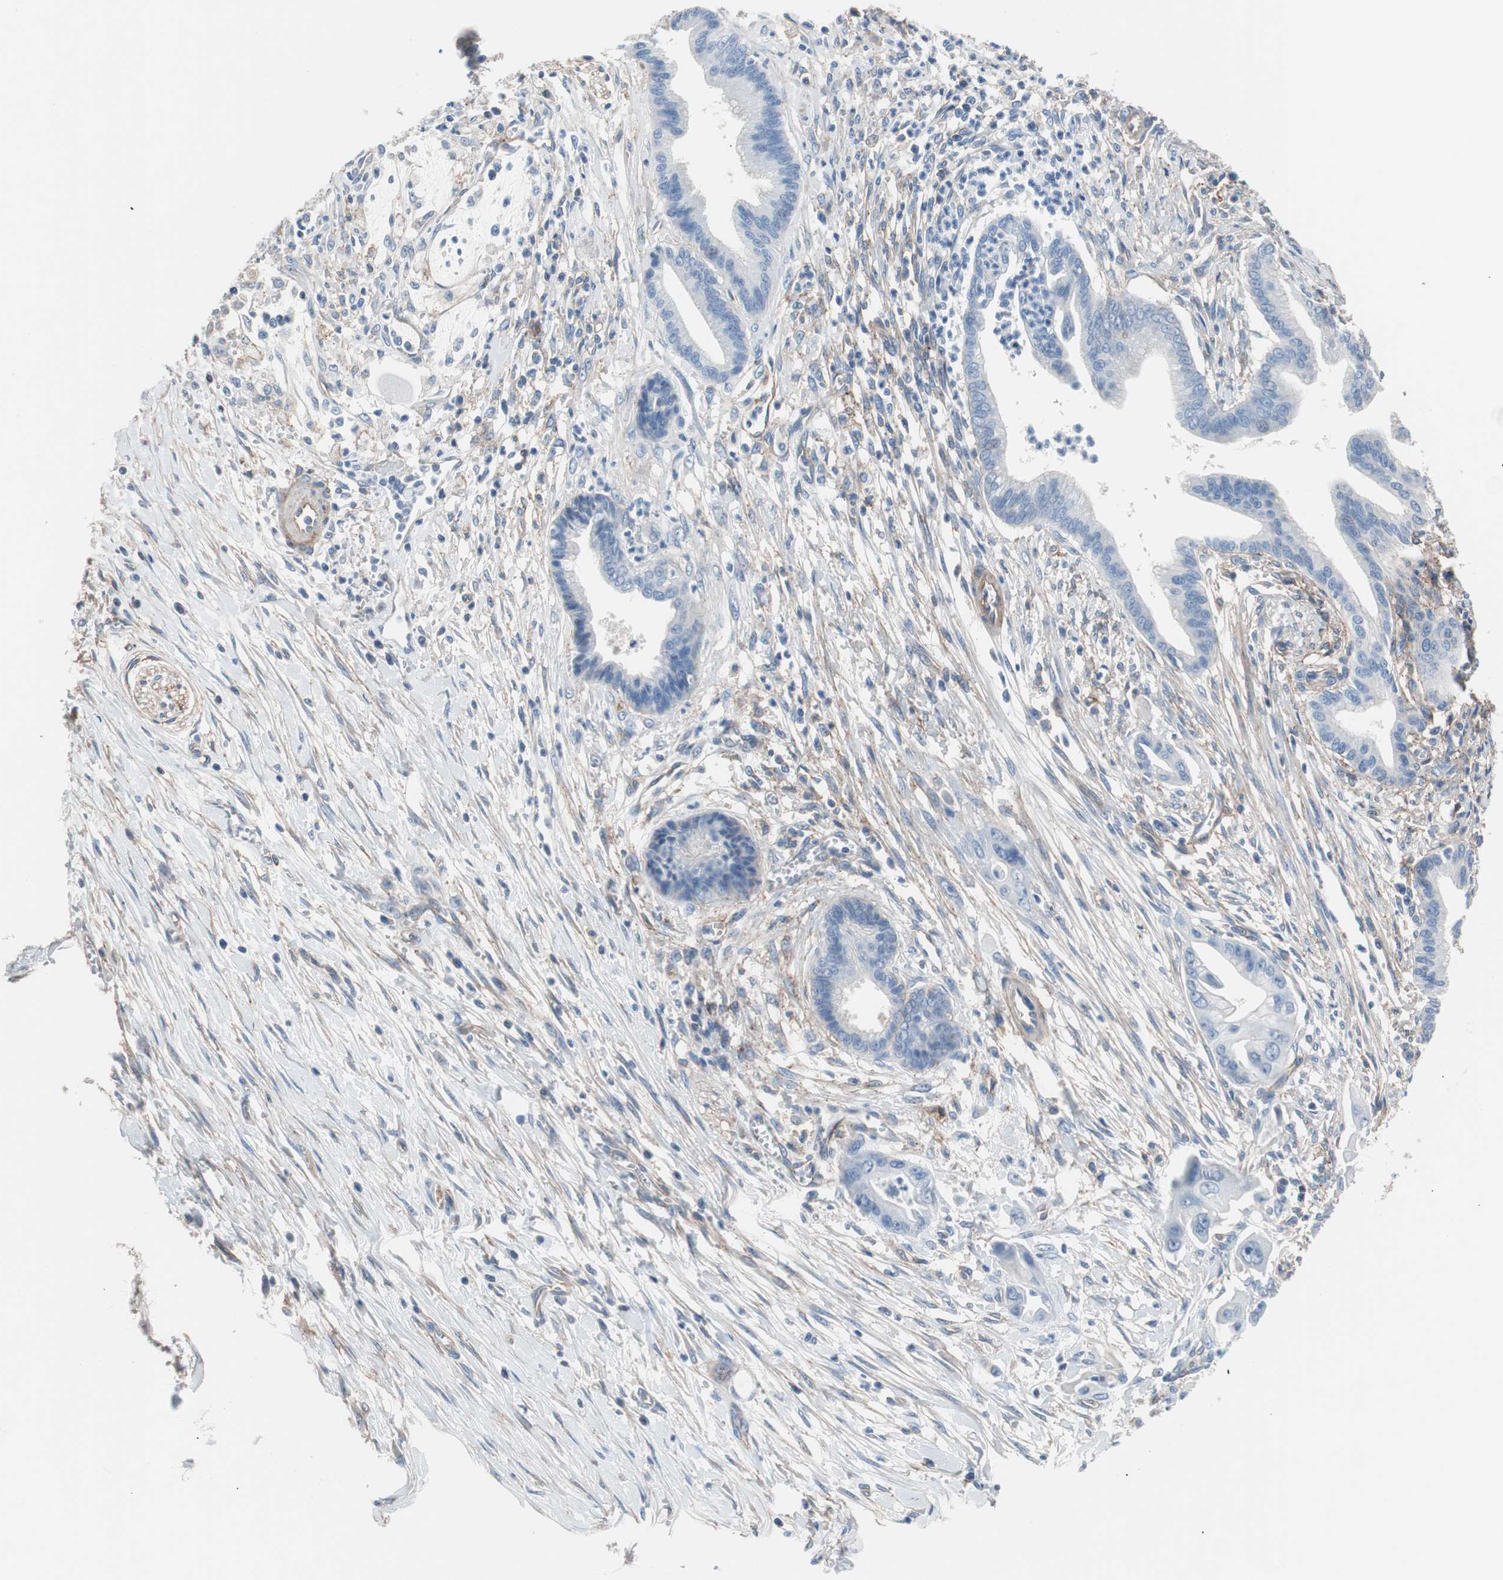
{"staining": {"intensity": "negative", "quantity": "none", "location": "none"}, "tissue": "pancreatic cancer", "cell_type": "Tumor cells", "image_type": "cancer", "snomed": [{"axis": "morphology", "description": "Adenocarcinoma, NOS"}, {"axis": "topography", "description": "Pancreas"}], "caption": "High power microscopy photomicrograph of an IHC micrograph of pancreatic cancer (adenocarcinoma), revealing no significant positivity in tumor cells.", "gene": "CD81", "patient": {"sex": "male", "age": 59}}